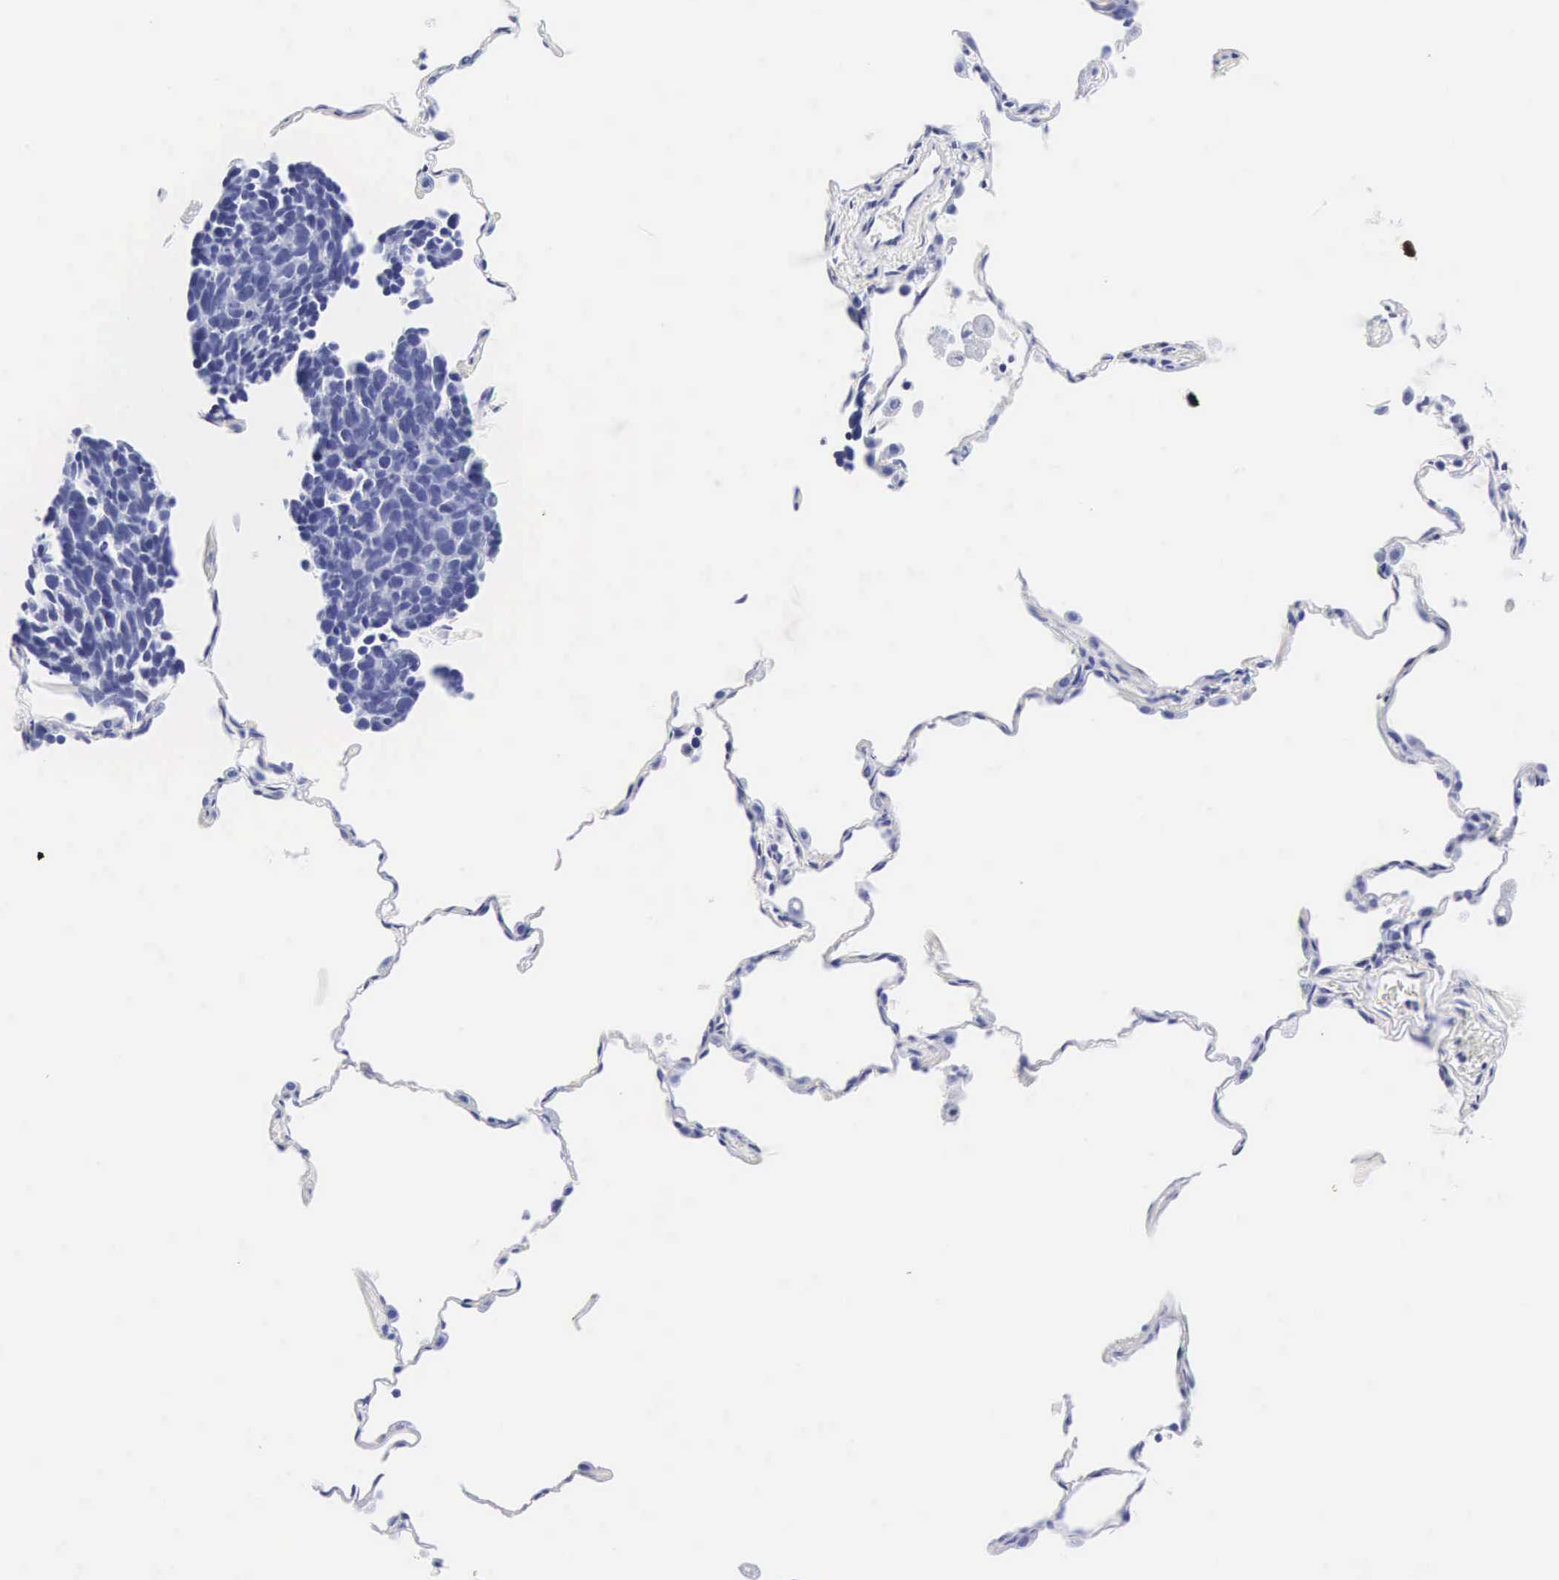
{"staining": {"intensity": "negative", "quantity": "none", "location": "none"}, "tissue": "lung cancer", "cell_type": "Tumor cells", "image_type": "cancer", "snomed": [{"axis": "morphology", "description": "Neoplasm, malignant, NOS"}, {"axis": "topography", "description": "Lung"}], "caption": "This is an immunohistochemistry (IHC) histopathology image of human lung cancer (malignant neoplasm). There is no staining in tumor cells.", "gene": "INS", "patient": {"sex": "female", "age": 75}}